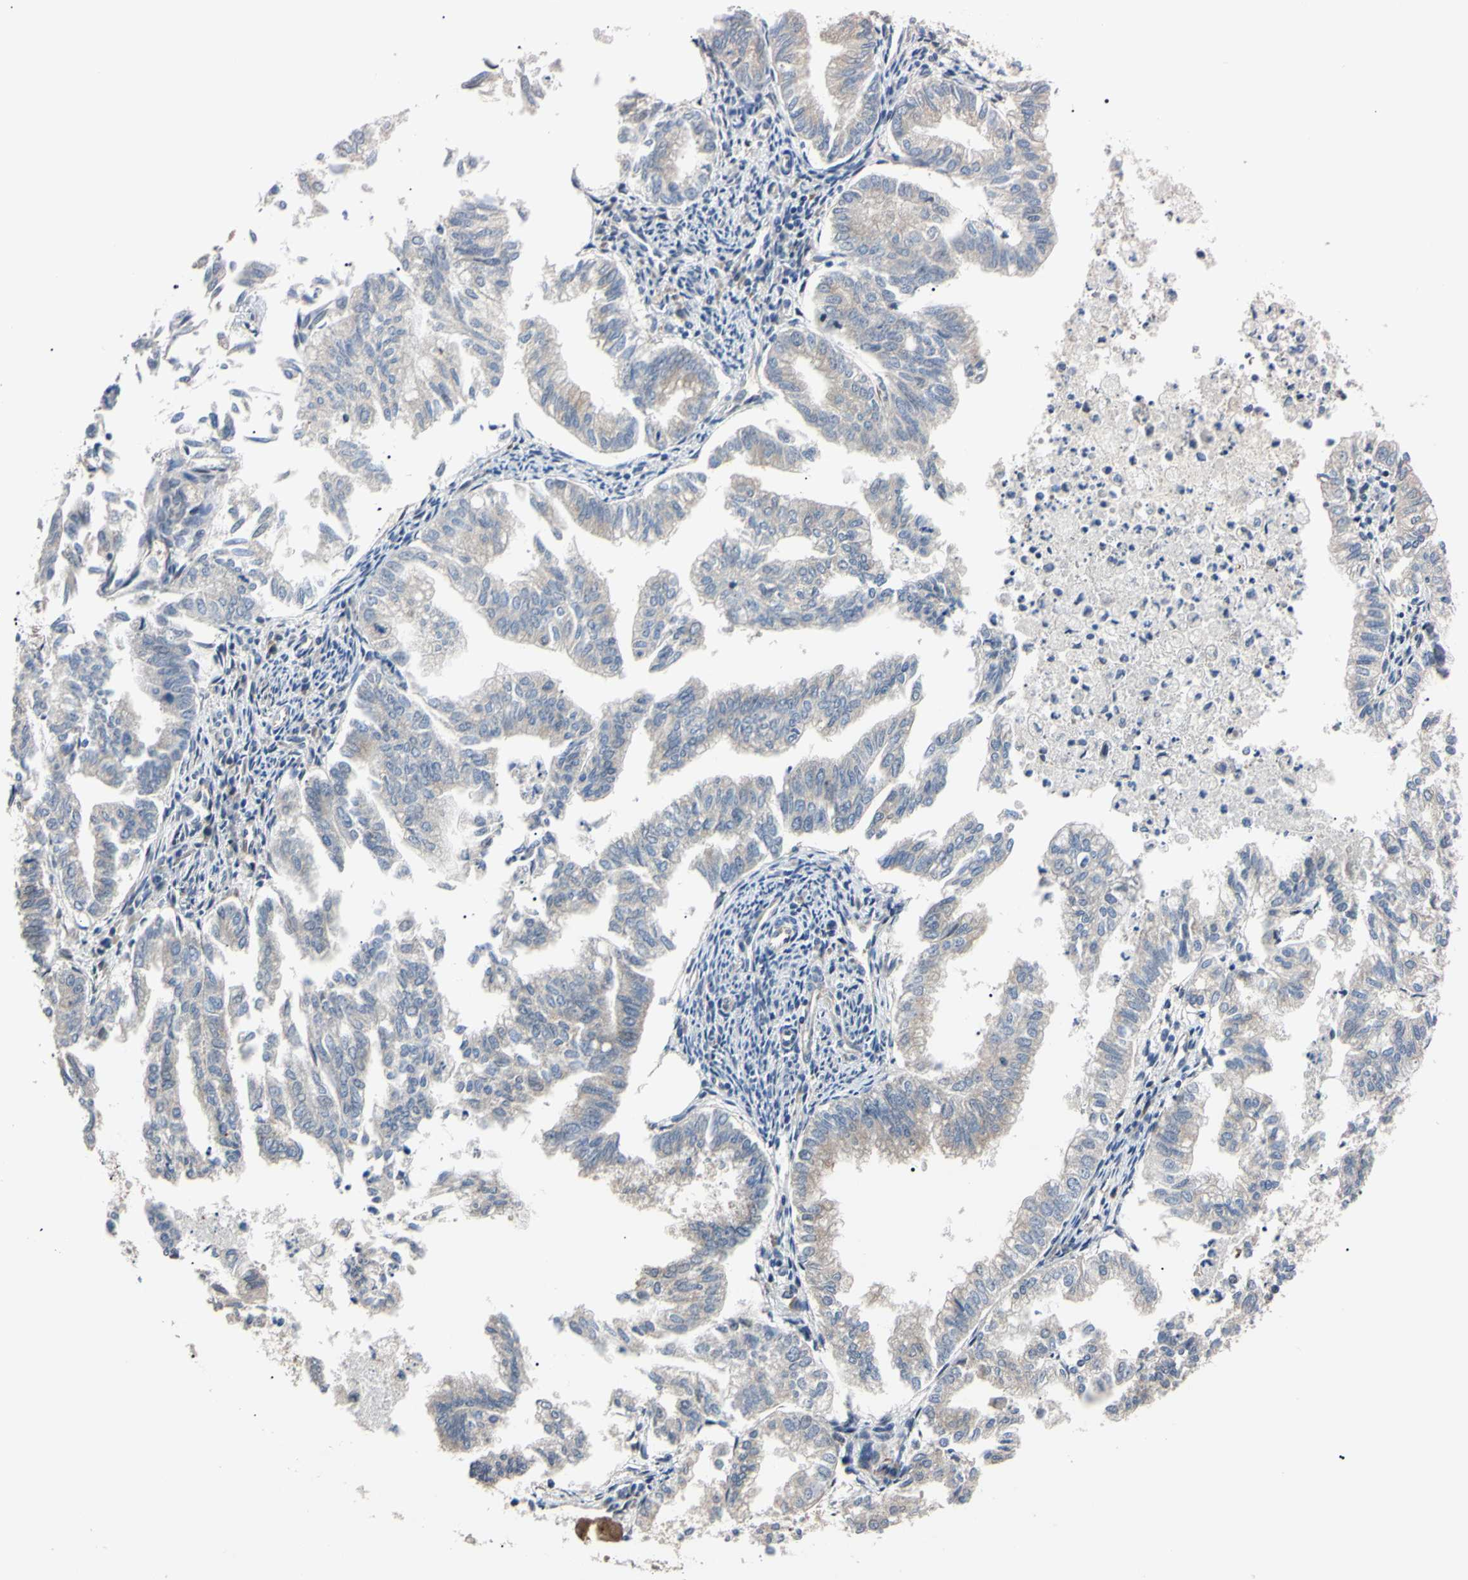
{"staining": {"intensity": "weak", "quantity": ">75%", "location": "cytoplasmic/membranous"}, "tissue": "endometrial cancer", "cell_type": "Tumor cells", "image_type": "cancer", "snomed": [{"axis": "morphology", "description": "Necrosis, NOS"}, {"axis": "morphology", "description": "Adenocarcinoma, NOS"}, {"axis": "topography", "description": "Endometrium"}], "caption": "Immunohistochemistry (IHC) histopathology image of endometrial cancer stained for a protein (brown), which shows low levels of weak cytoplasmic/membranous positivity in approximately >75% of tumor cells.", "gene": "RARS1", "patient": {"sex": "female", "age": 79}}